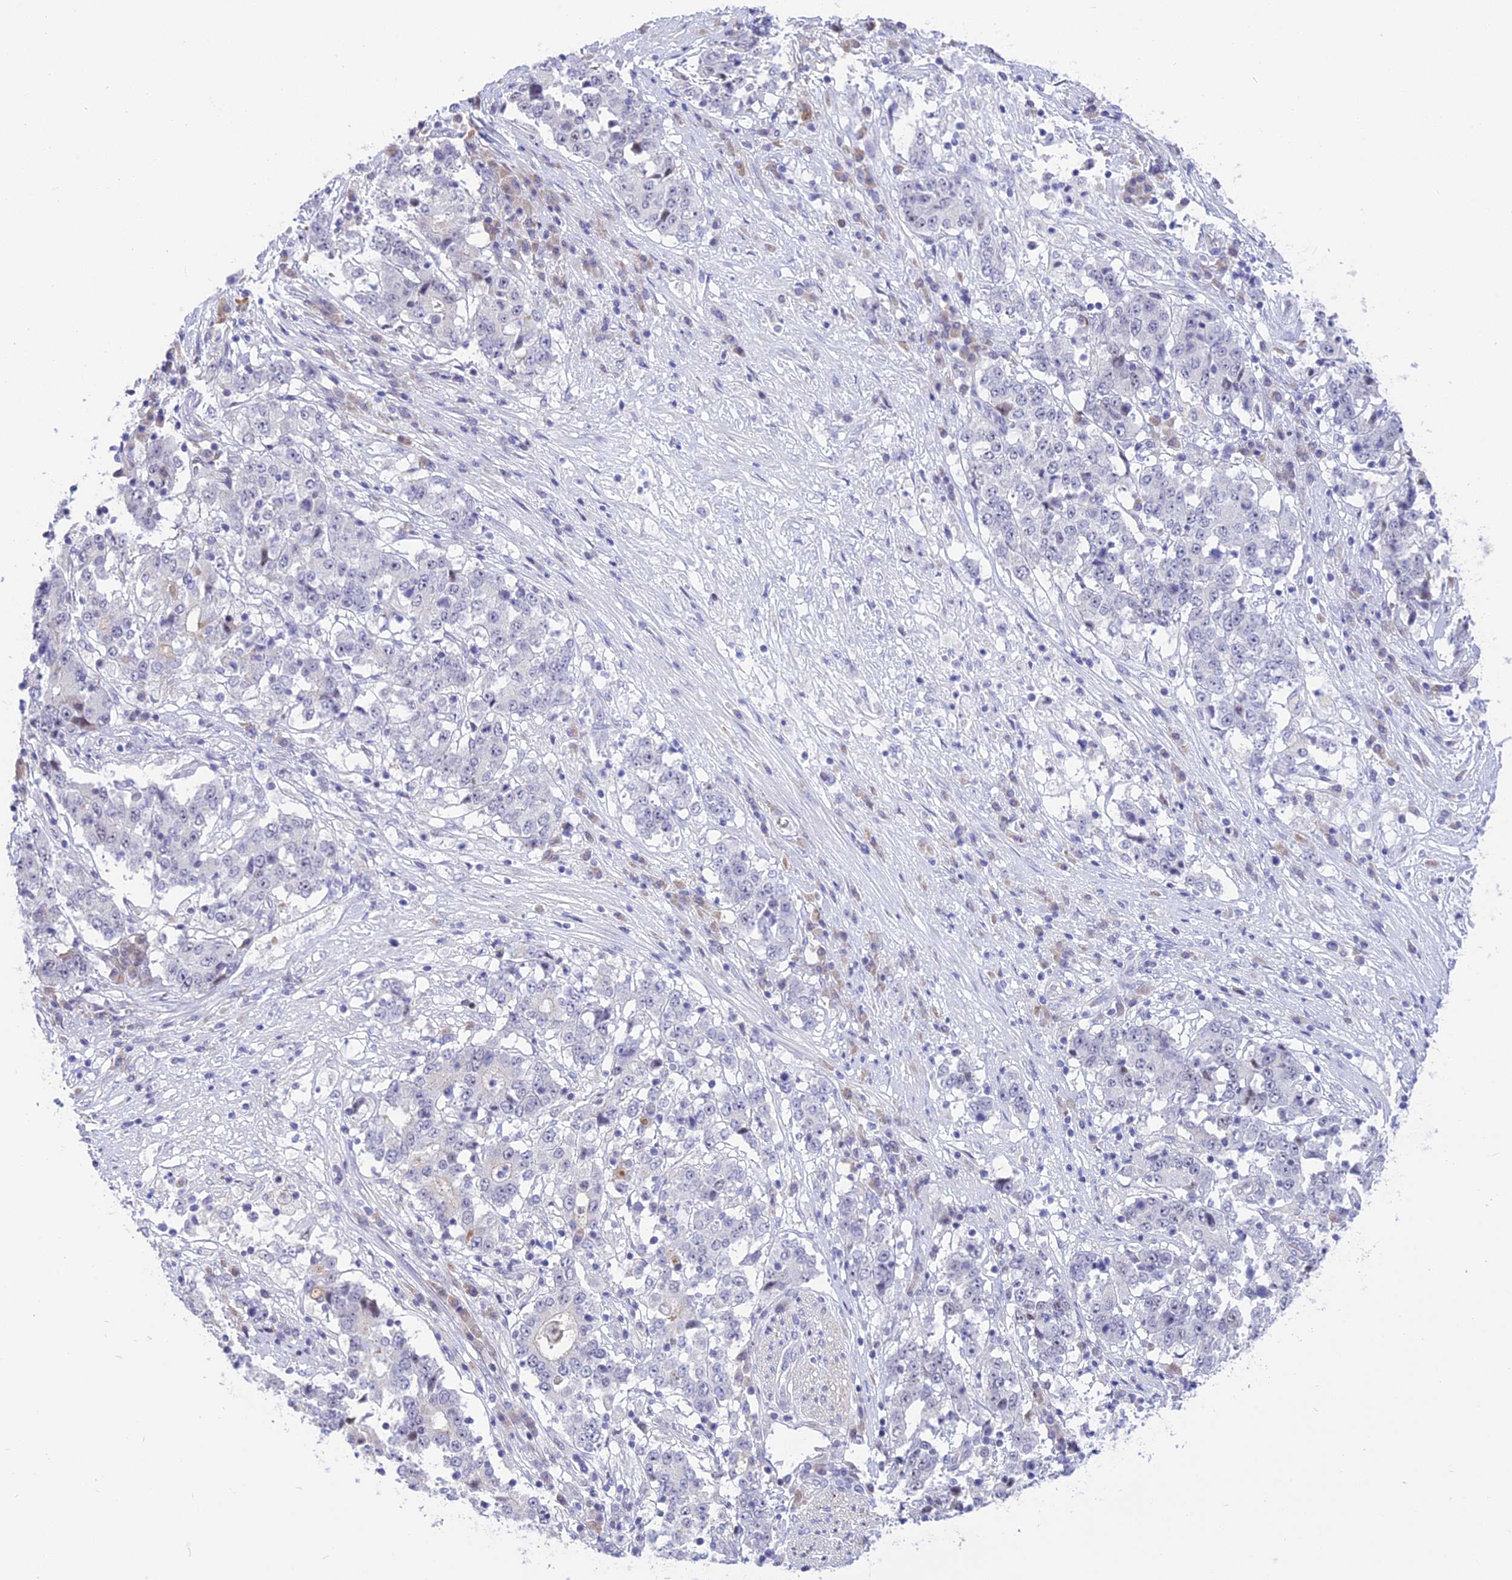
{"staining": {"intensity": "negative", "quantity": "none", "location": "none"}, "tissue": "stomach cancer", "cell_type": "Tumor cells", "image_type": "cancer", "snomed": [{"axis": "morphology", "description": "Adenocarcinoma, NOS"}, {"axis": "topography", "description": "Stomach"}], "caption": "The histopathology image displays no significant positivity in tumor cells of stomach cancer.", "gene": "DCAF16", "patient": {"sex": "male", "age": 59}}